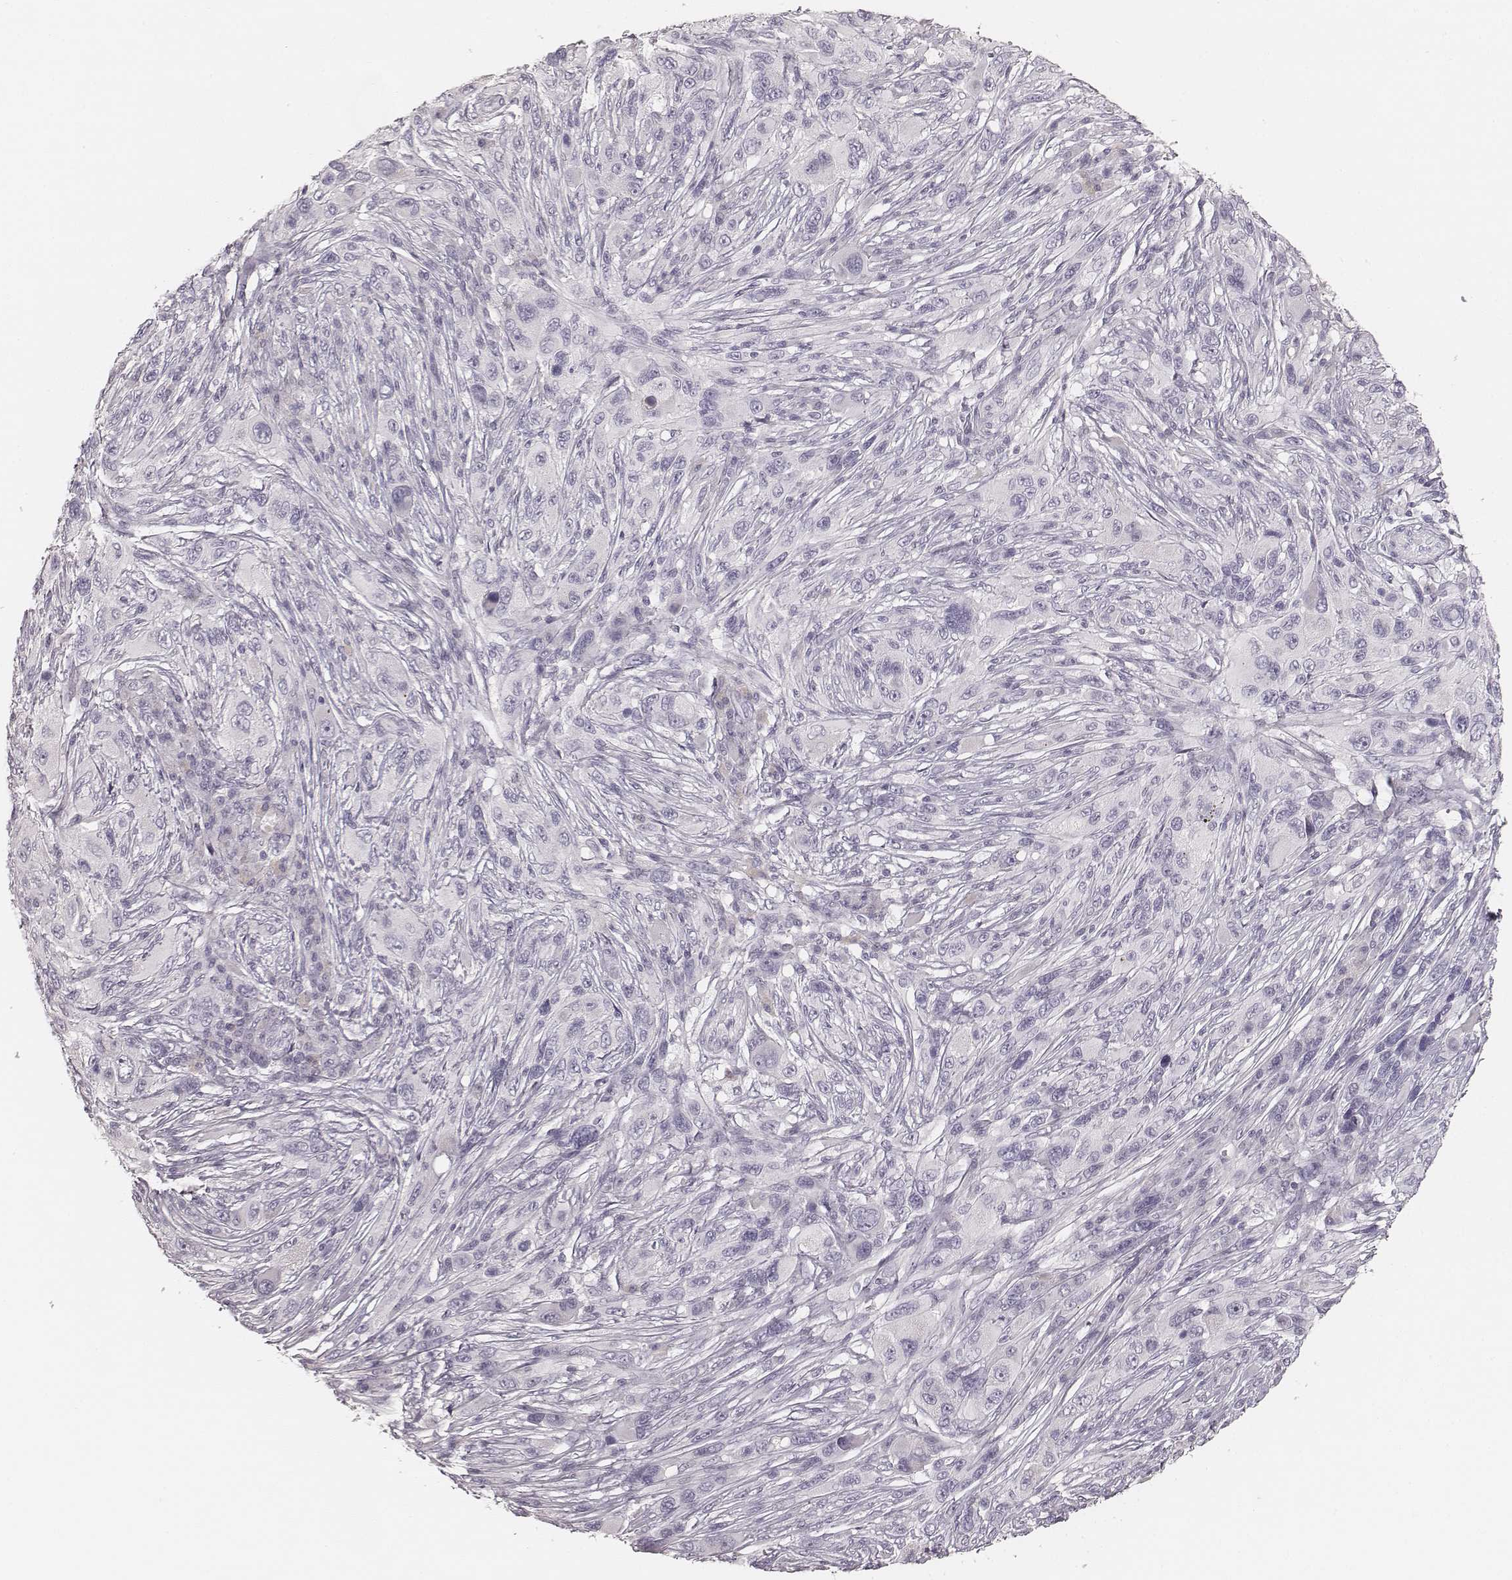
{"staining": {"intensity": "negative", "quantity": "none", "location": "none"}, "tissue": "melanoma", "cell_type": "Tumor cells", "image_type": "cancer", "snomed": [{"axis": "morphology", "description": "Malignant melanoma, NOS"}, {"axis": "topography", "description": "Skin"}], "caption": "High power microscopy histopathology image of an immunohistochemistry histopathology image of malignant melanoma, revealing no significant staining in tumor cells. The staining was performed using DAB (3,3'-diaminobenzidine) to visualize the protein expression in brown, while the nuclei were stained in blue with hematoxylin (Magnification: 20x).", "gene": "KRT31", "patient": {"sex": "male", "age": 53}}